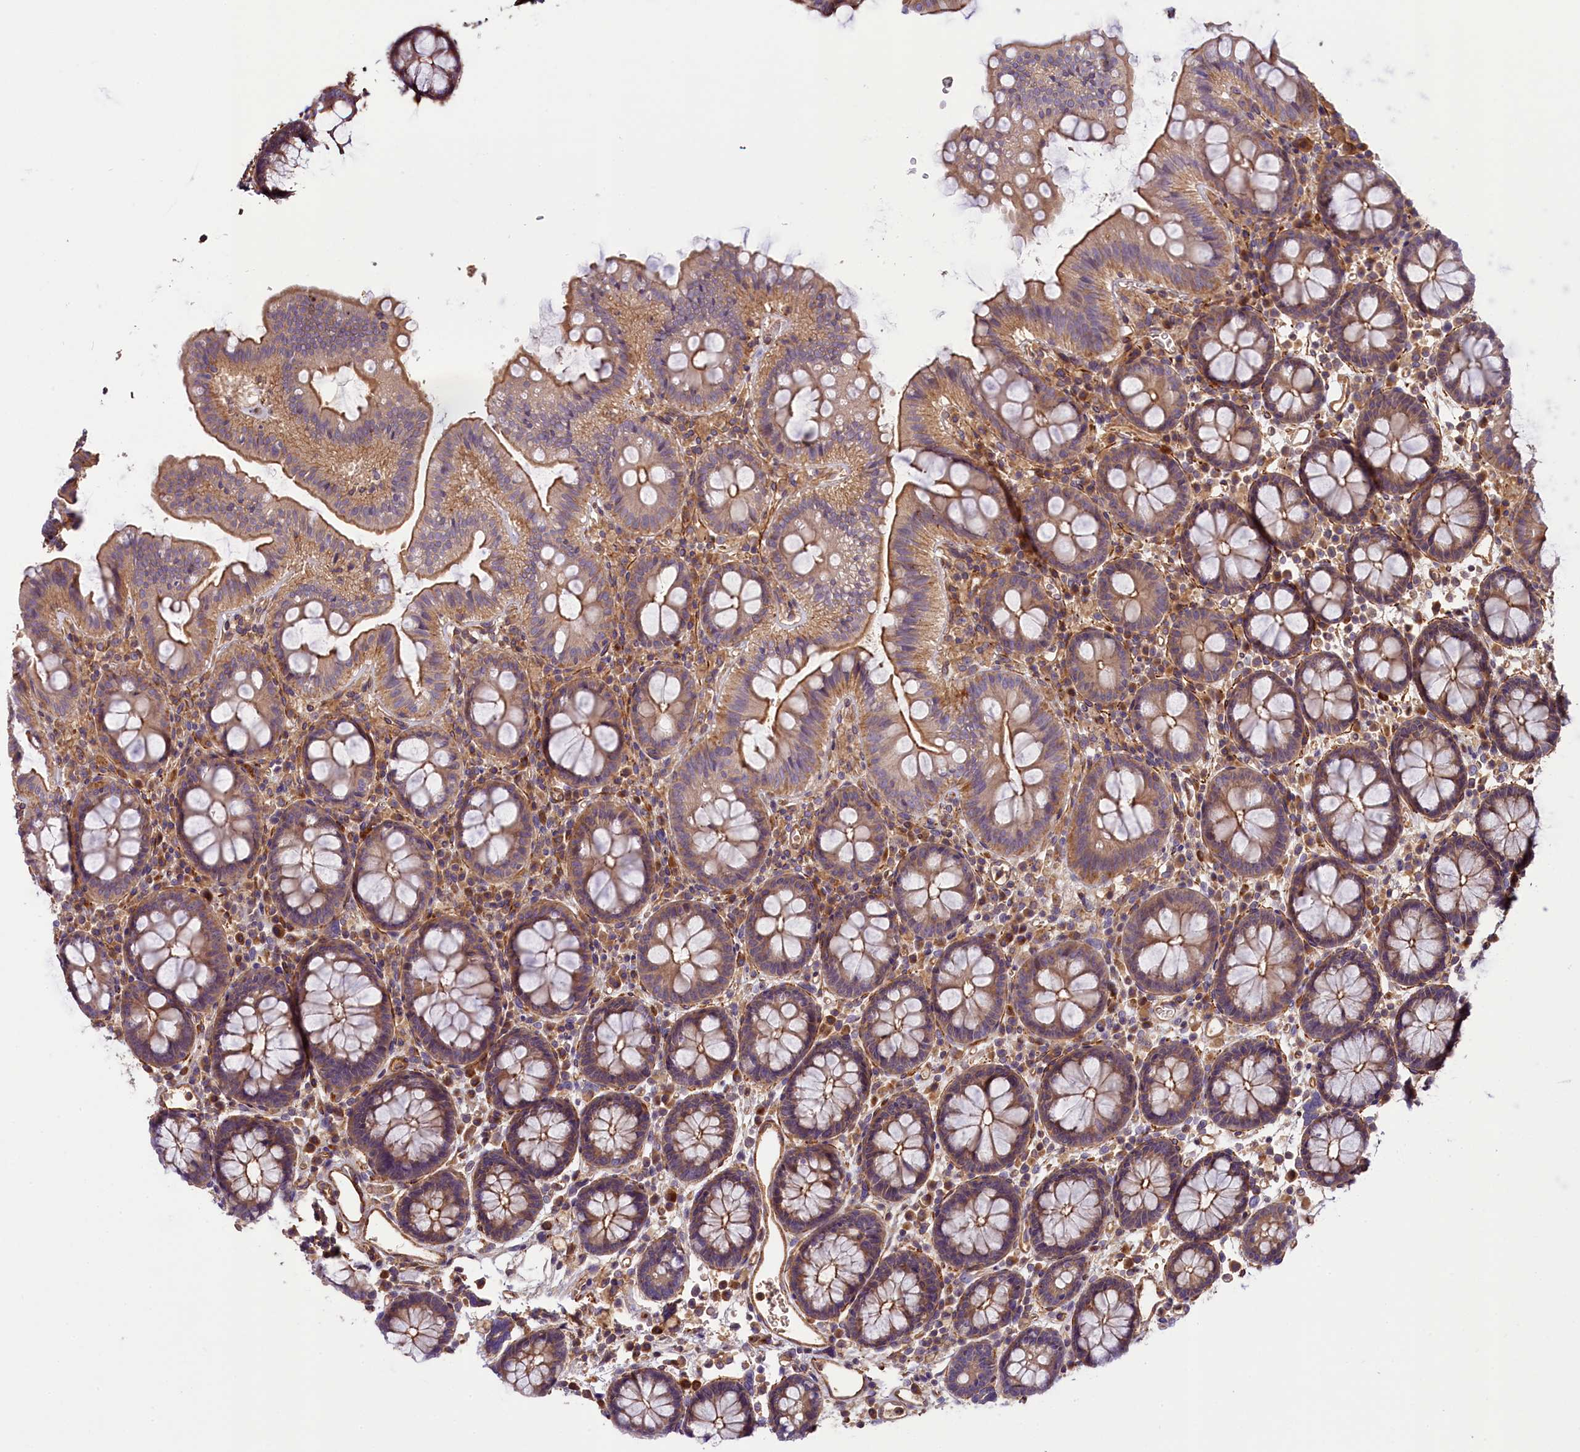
{"staining": {"intensity": "moderate", "quantity": ">75%", "location": "cytoplasmic/membranous"}, "tissue": "colon", "cell_type": "Endothelial cells", "image_type": "normal", "snomed": [{"axis": "morphology", "description": "Normal tissue, NOS"}, {"axis": "topography", "description": "Colon"}], "caption": "A brown stain shows moderate cytoplasmic/membranous expression of a protein in endothelial cells of normal colon.", "gene": "FUZ", "patient": {"sex": "male", "age": 75}}